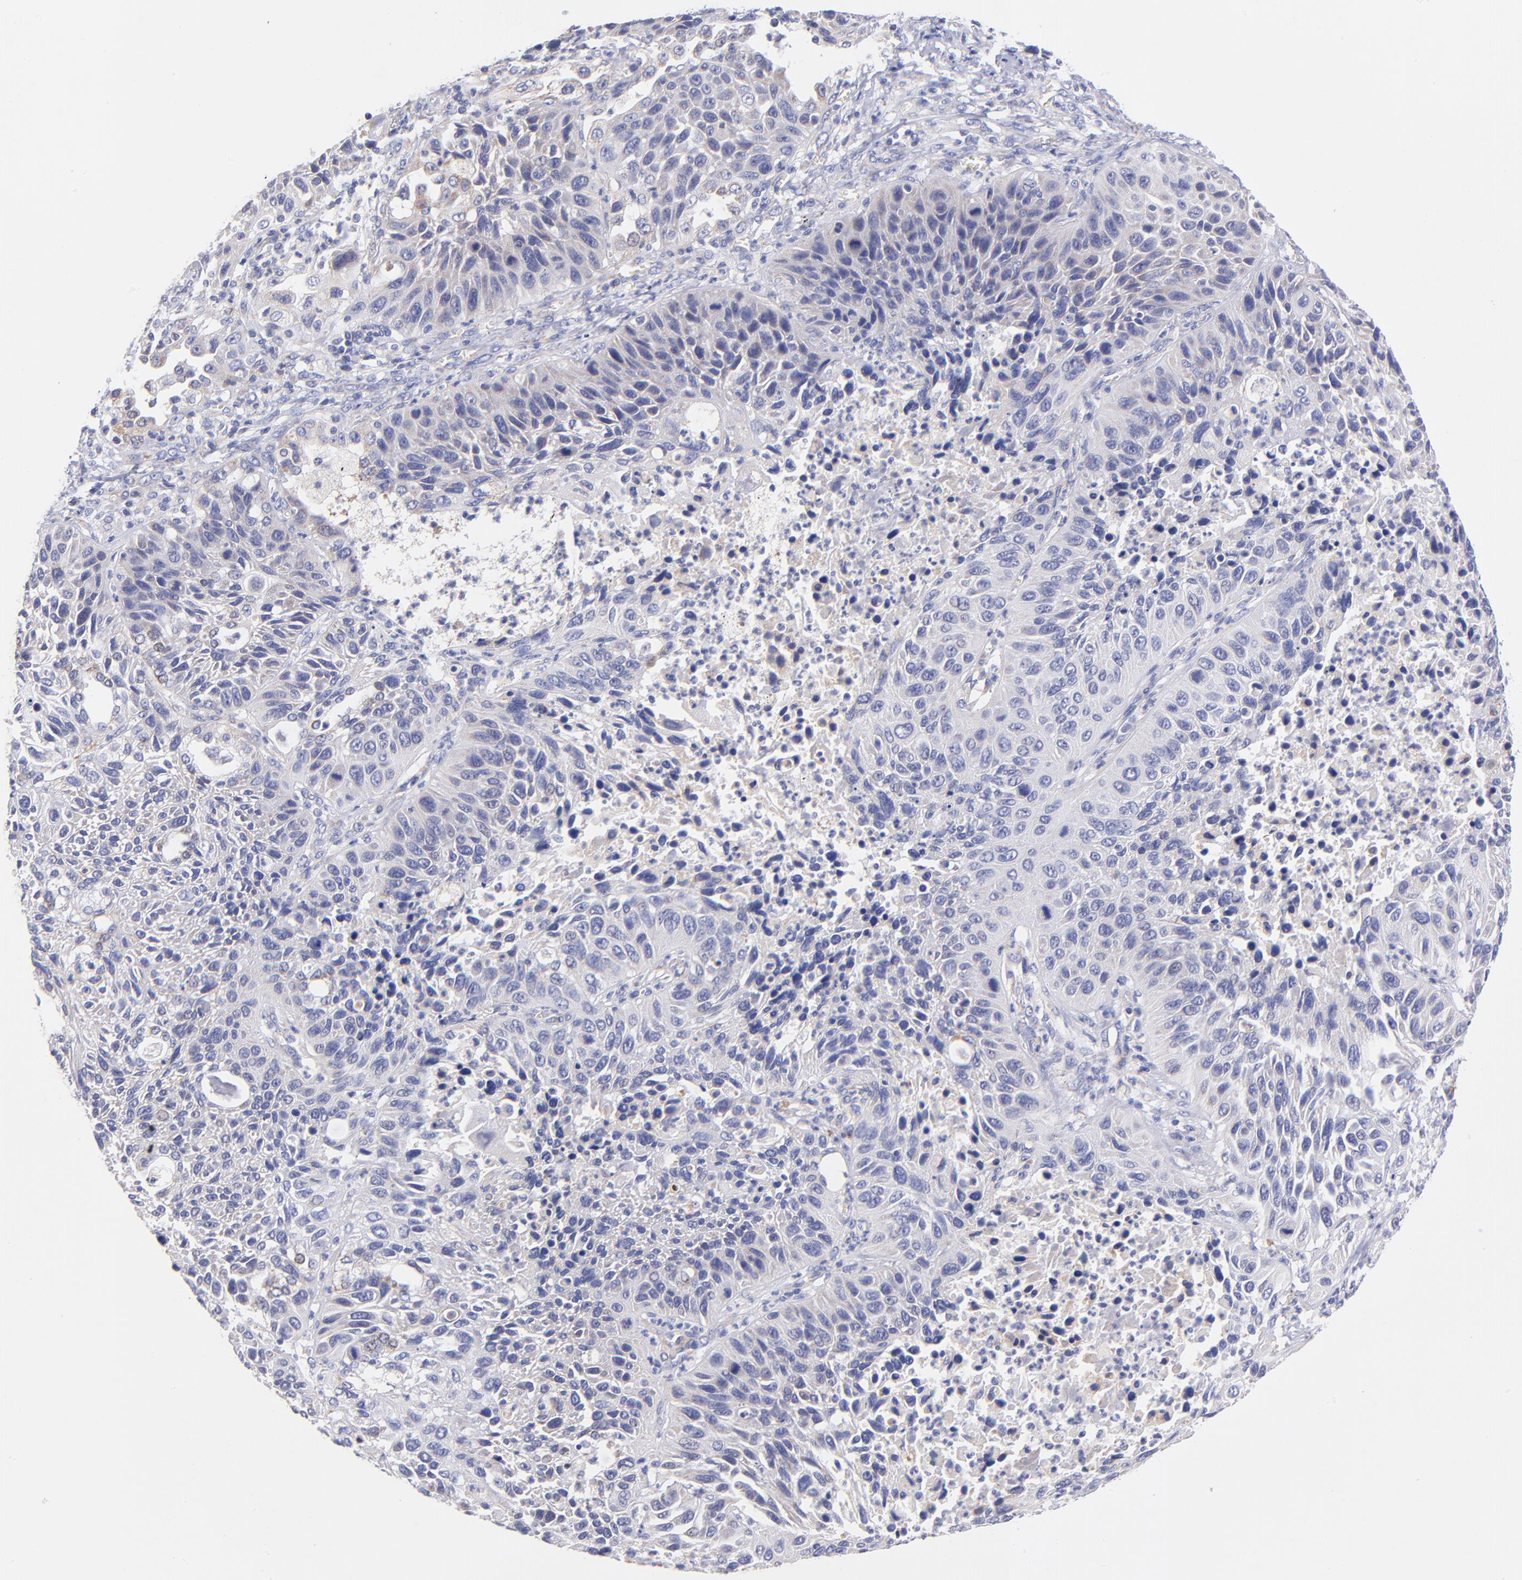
{"staining": {"intensity": "weak", "quantity": "<25%", "location": "cytoplasmic/membranous"}, "tissue": "lung cancer", "cell_type": "Tumor cells", "image_type": "cancer", "snomed": [{"axis": "morphology", "description": "Squamous cell carcinoma, NOS"}, {"axis": "topography", "description": "Lung"}], "caption": "High magnification brightfield microscopy of lung cancer stained with DAB (brown) and counterstained with hematoxylin (blue): tumor cells show no significant positivity. (DAB immunohistochemistry, high magnification).", "gene": "NDUFB7", "patient": {"sex": "female", "age": 76}}